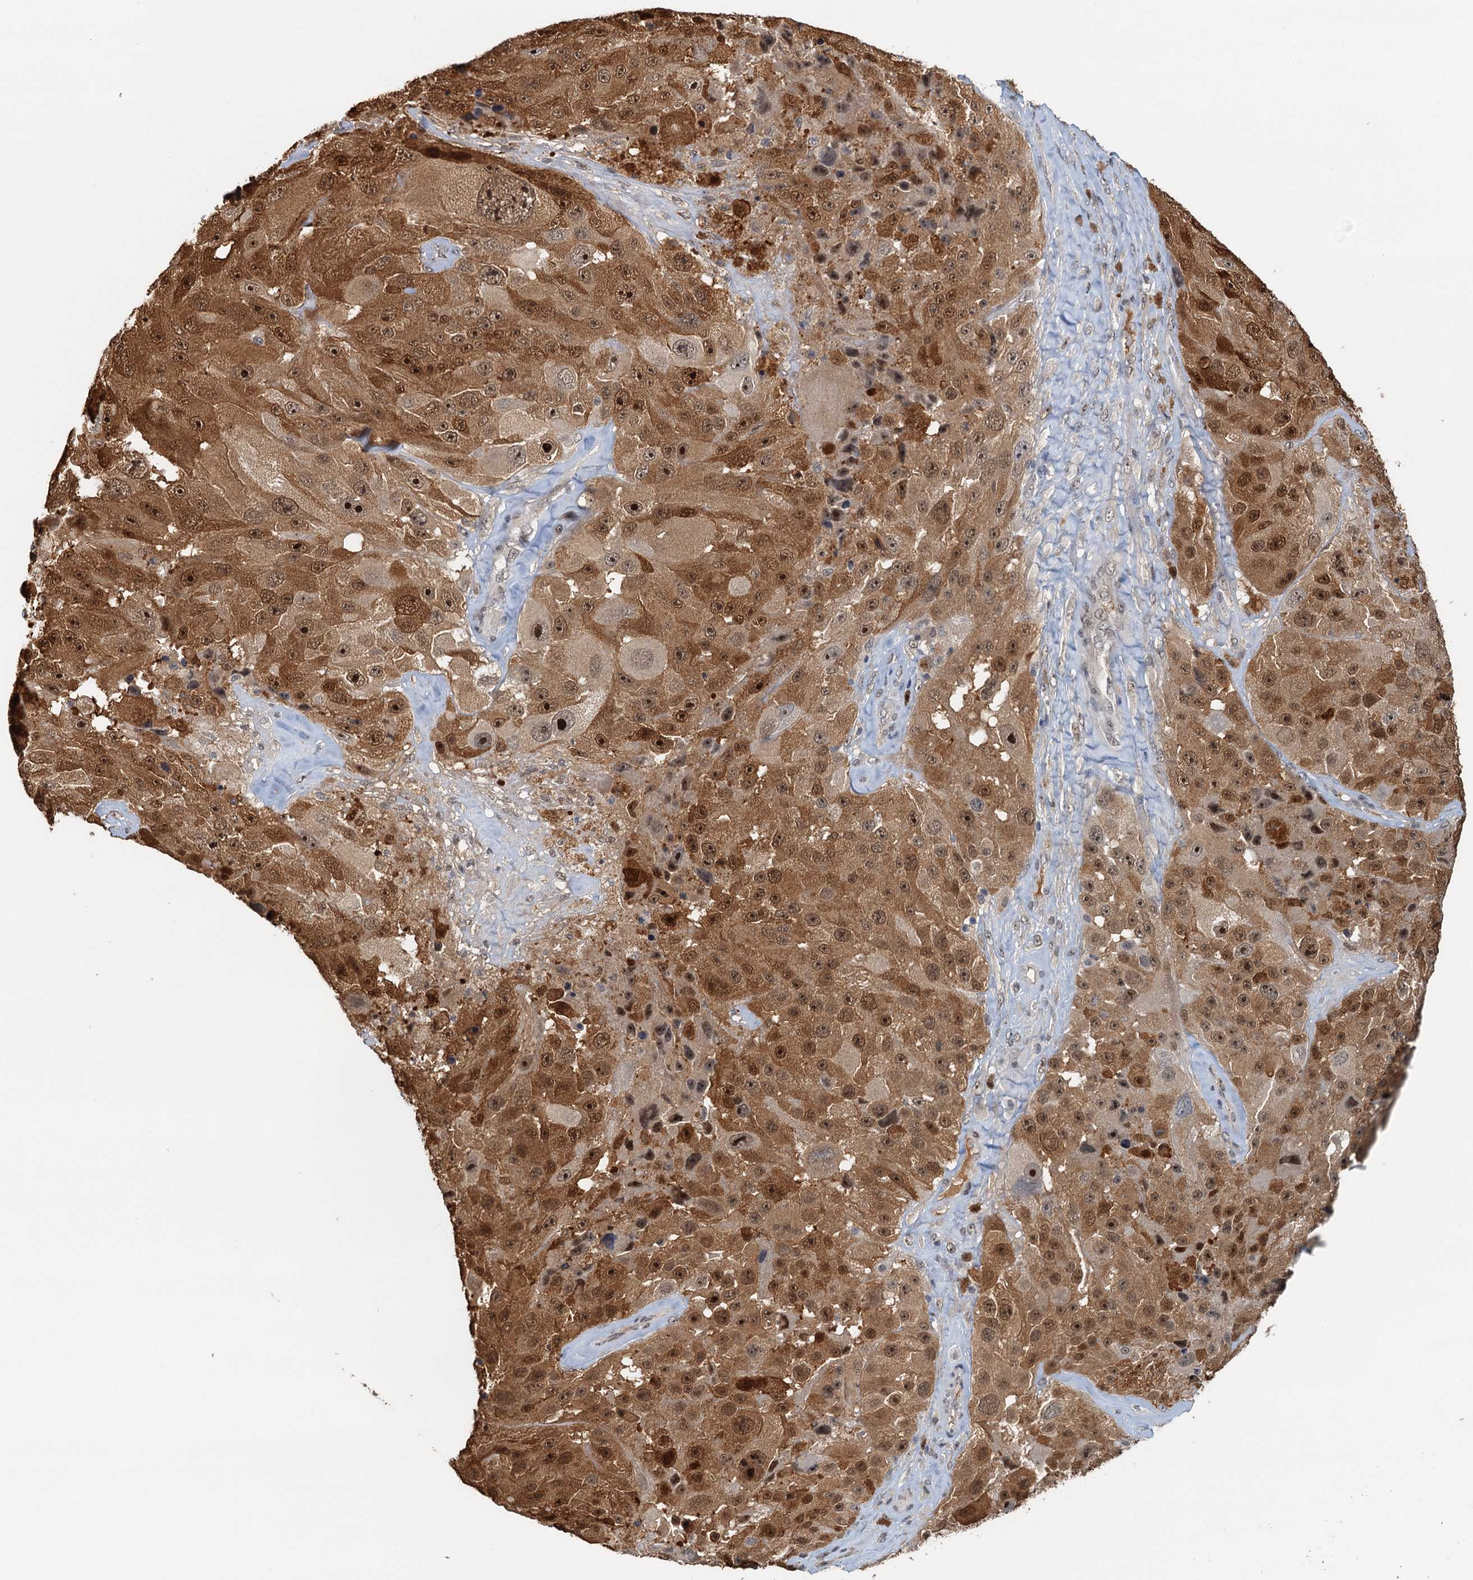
{"staining": {"intensity": "moderate", "quantity": ">75%", "location": "cytoplasmic/membranous,nuclear"}, "tissue": "melanoma", "cell_type": "Tumor cells", "image_type": "cancer", "snomed": [{"axis": "morphology", "description": "Malignant melanoma, Metastatic site"}, {"axis": "topography", "description": "Lymph node"}], "caption": "About >75% of tumor cells in malignant melanoma (metastatic site) exhibit moderate cytoplasmic/membranous and nuclear protein expression as visualized by brown immunohistochemical staining.", "gene": "SPINDOC", "patient": {"sex": "male", "age": 62}}